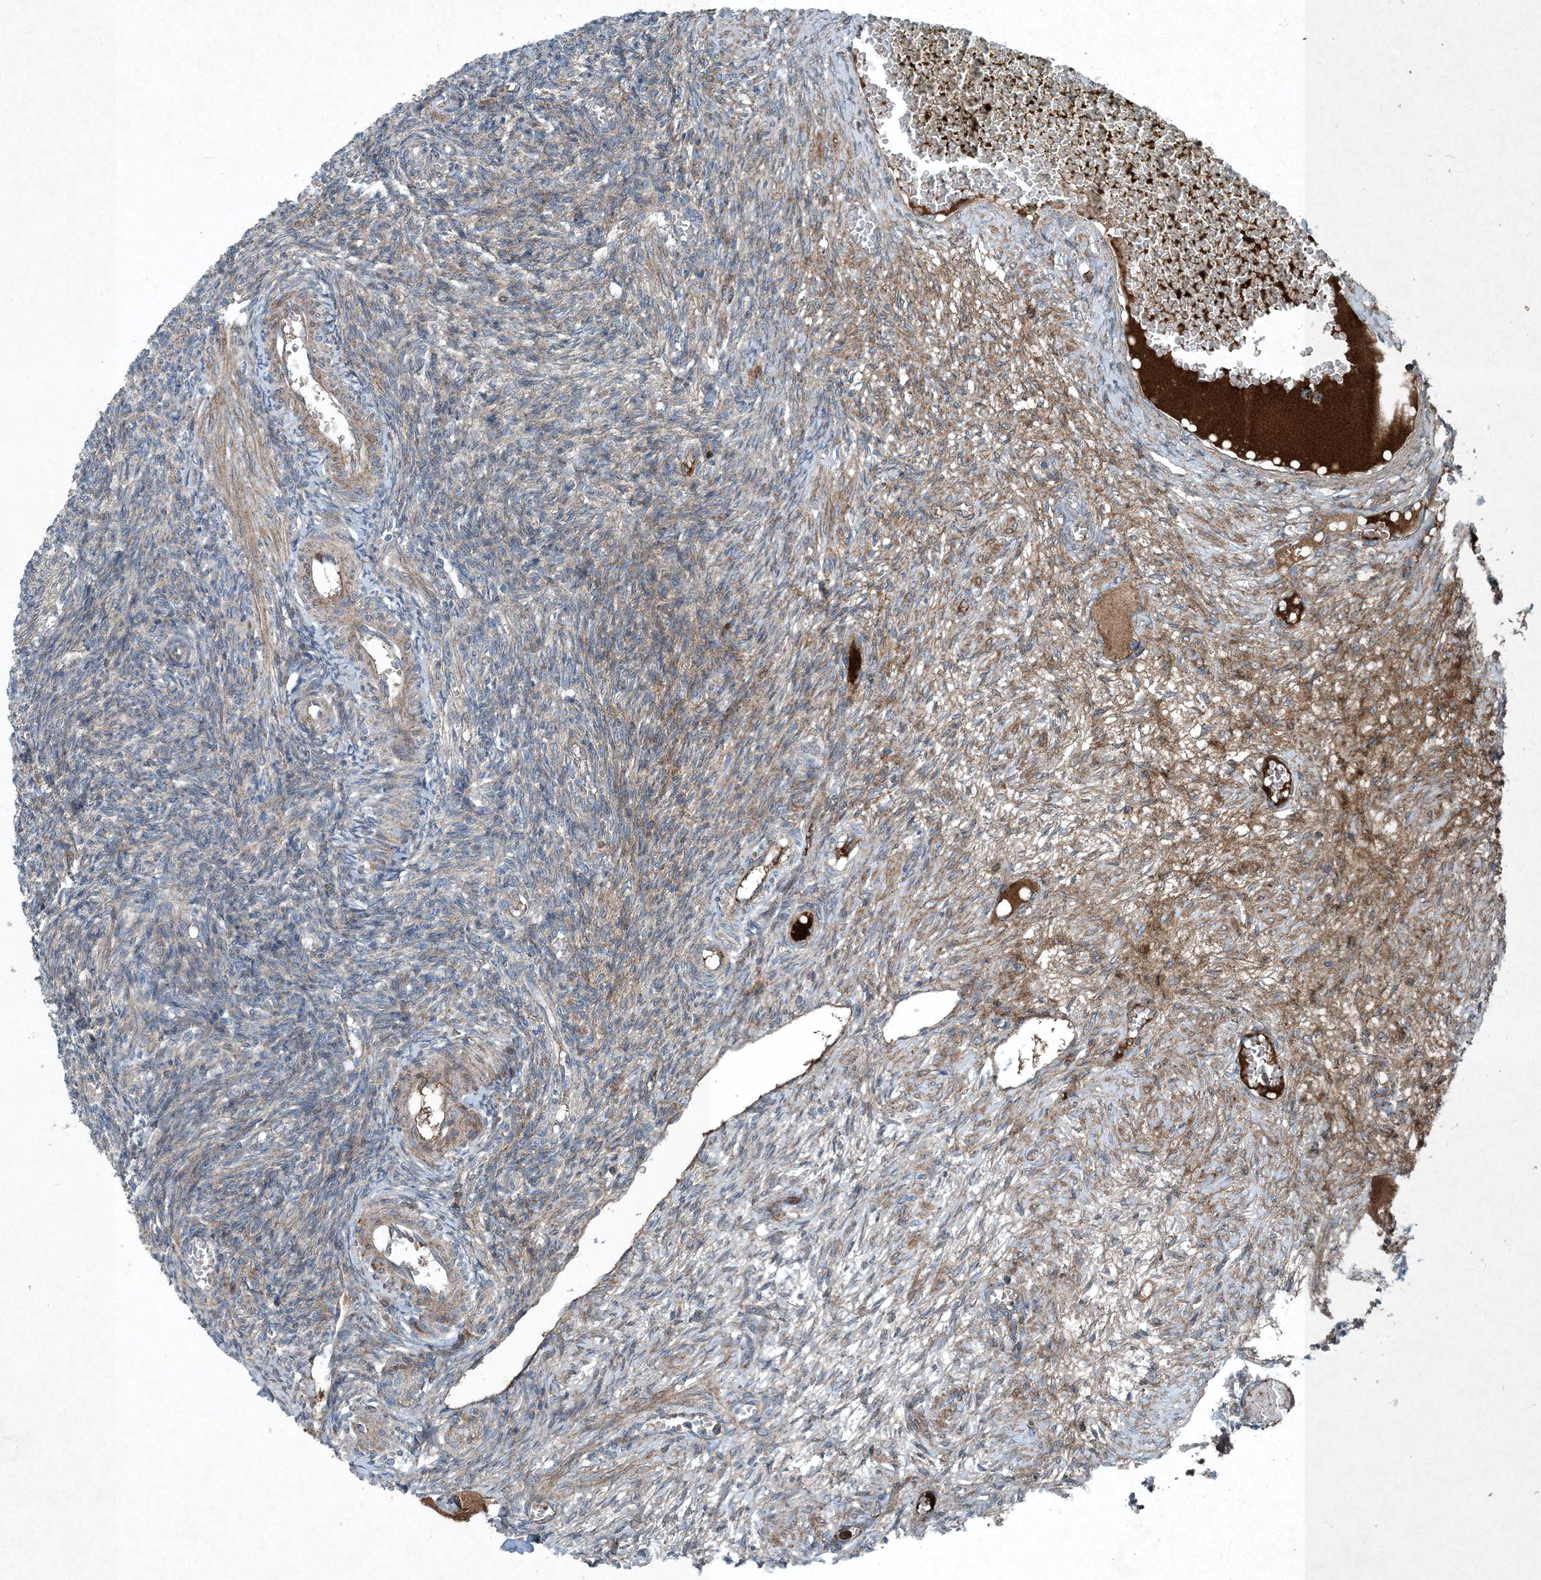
{"staining": {"intensity": "weak", "quantity": "25%-75%", "location": "cytoplasmic/membranous"}, "tissue": "ovary", "cell_type": "Ovarian stroma cells", "image_type": "normal", "snomed": [{"axis": "morphology", "description": "Normal tissue, NOS"}, {"axis": "topography", "description": "Ovary"}], "caption": "Ovarian stroma cells demonstrate low levels of weak cytoplasmic/membranous staining in about 25%-75% of cells in benign ovary.", "gene": "APOM", "patient": {"sex": "female", "age": 27}}